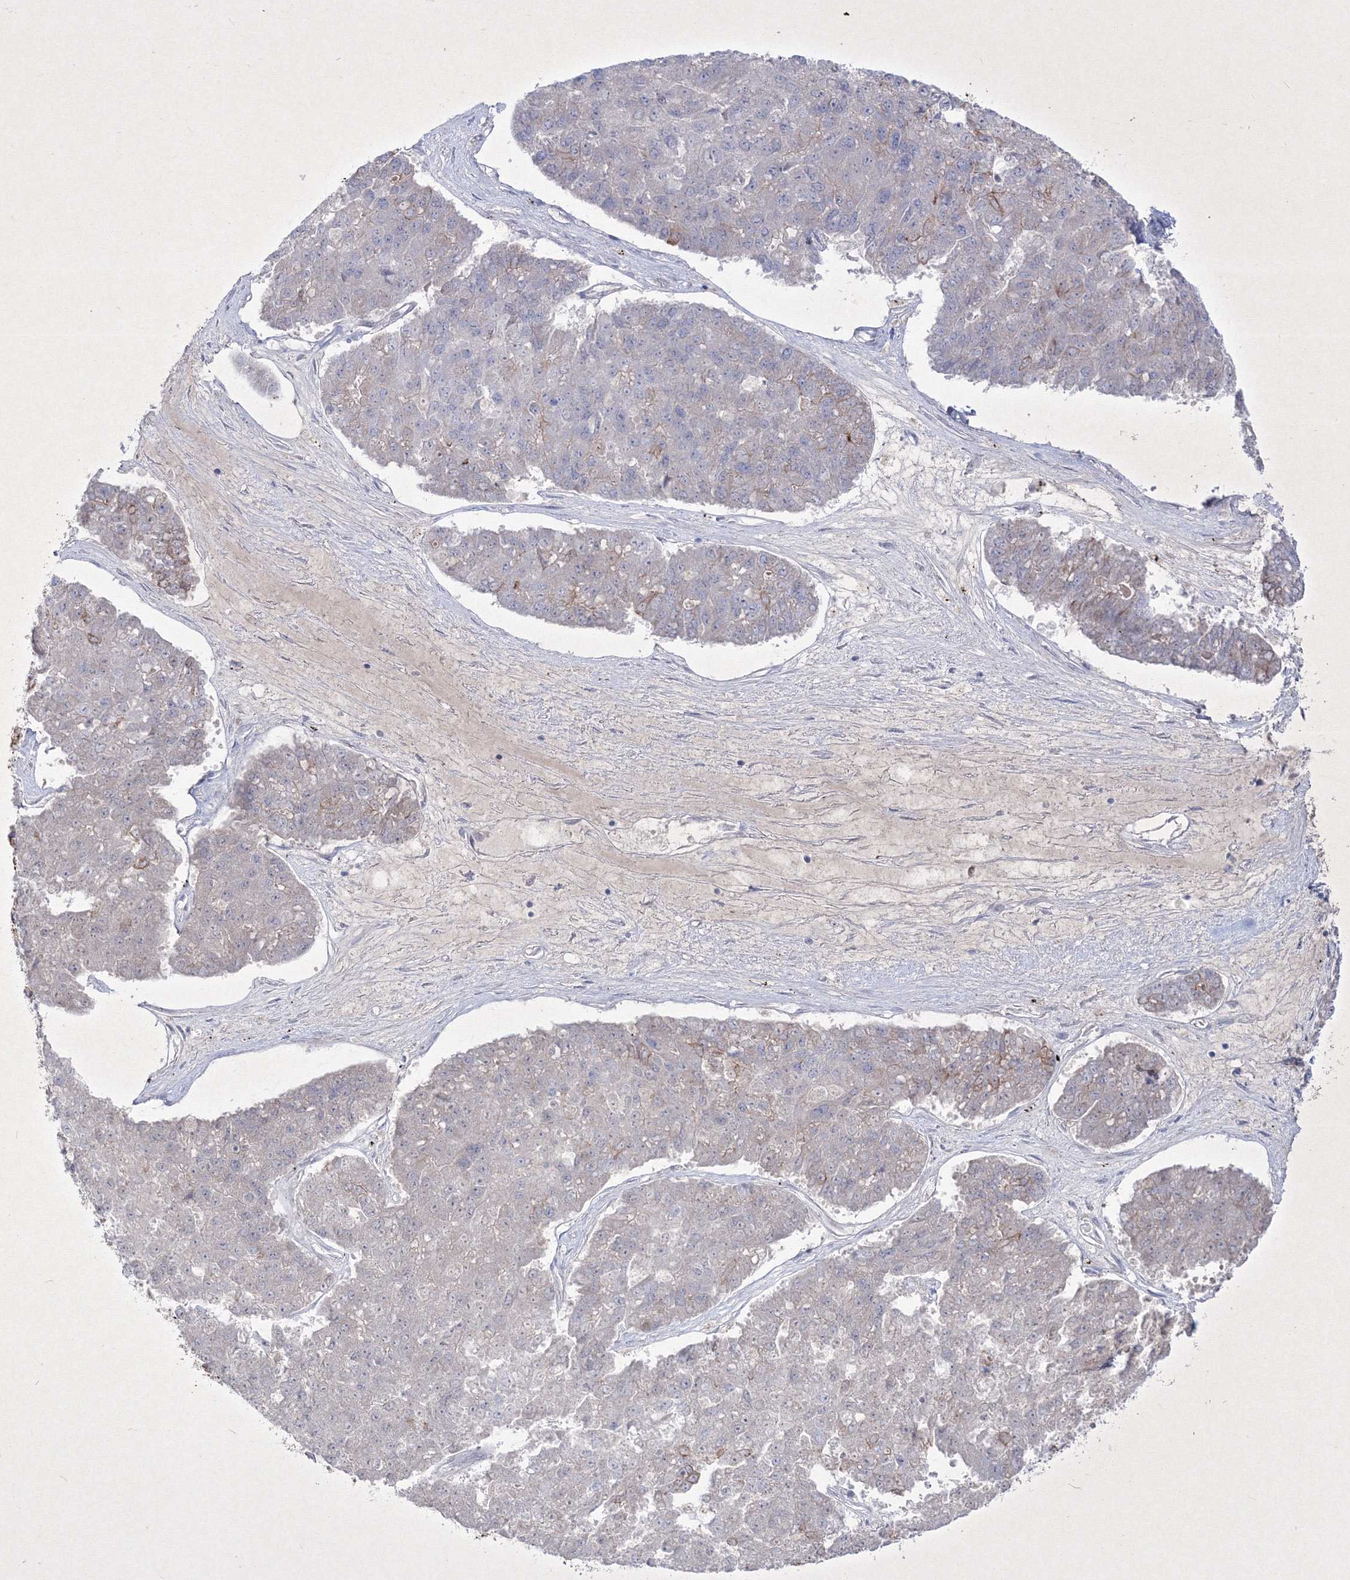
{"staining": {"intensity": "negative", "quantity": "none", "location": "none"}, "tissue": "pancreatic cancer", "cell_type": "Tumor cells", "image_type": "cancer", "snomed": [{"axis": "morphology", "description": "Adenocarcinoma, NOS"}, {"axis": "topography", "description": "Pancreas"}], "caption": "This is an immunohistochemistry (IHC) image of human pancreatic cancer. There is no positivity in tumor cells.", "gene": "TMEM139", "patient": {"sex": "male", "age": 50}}